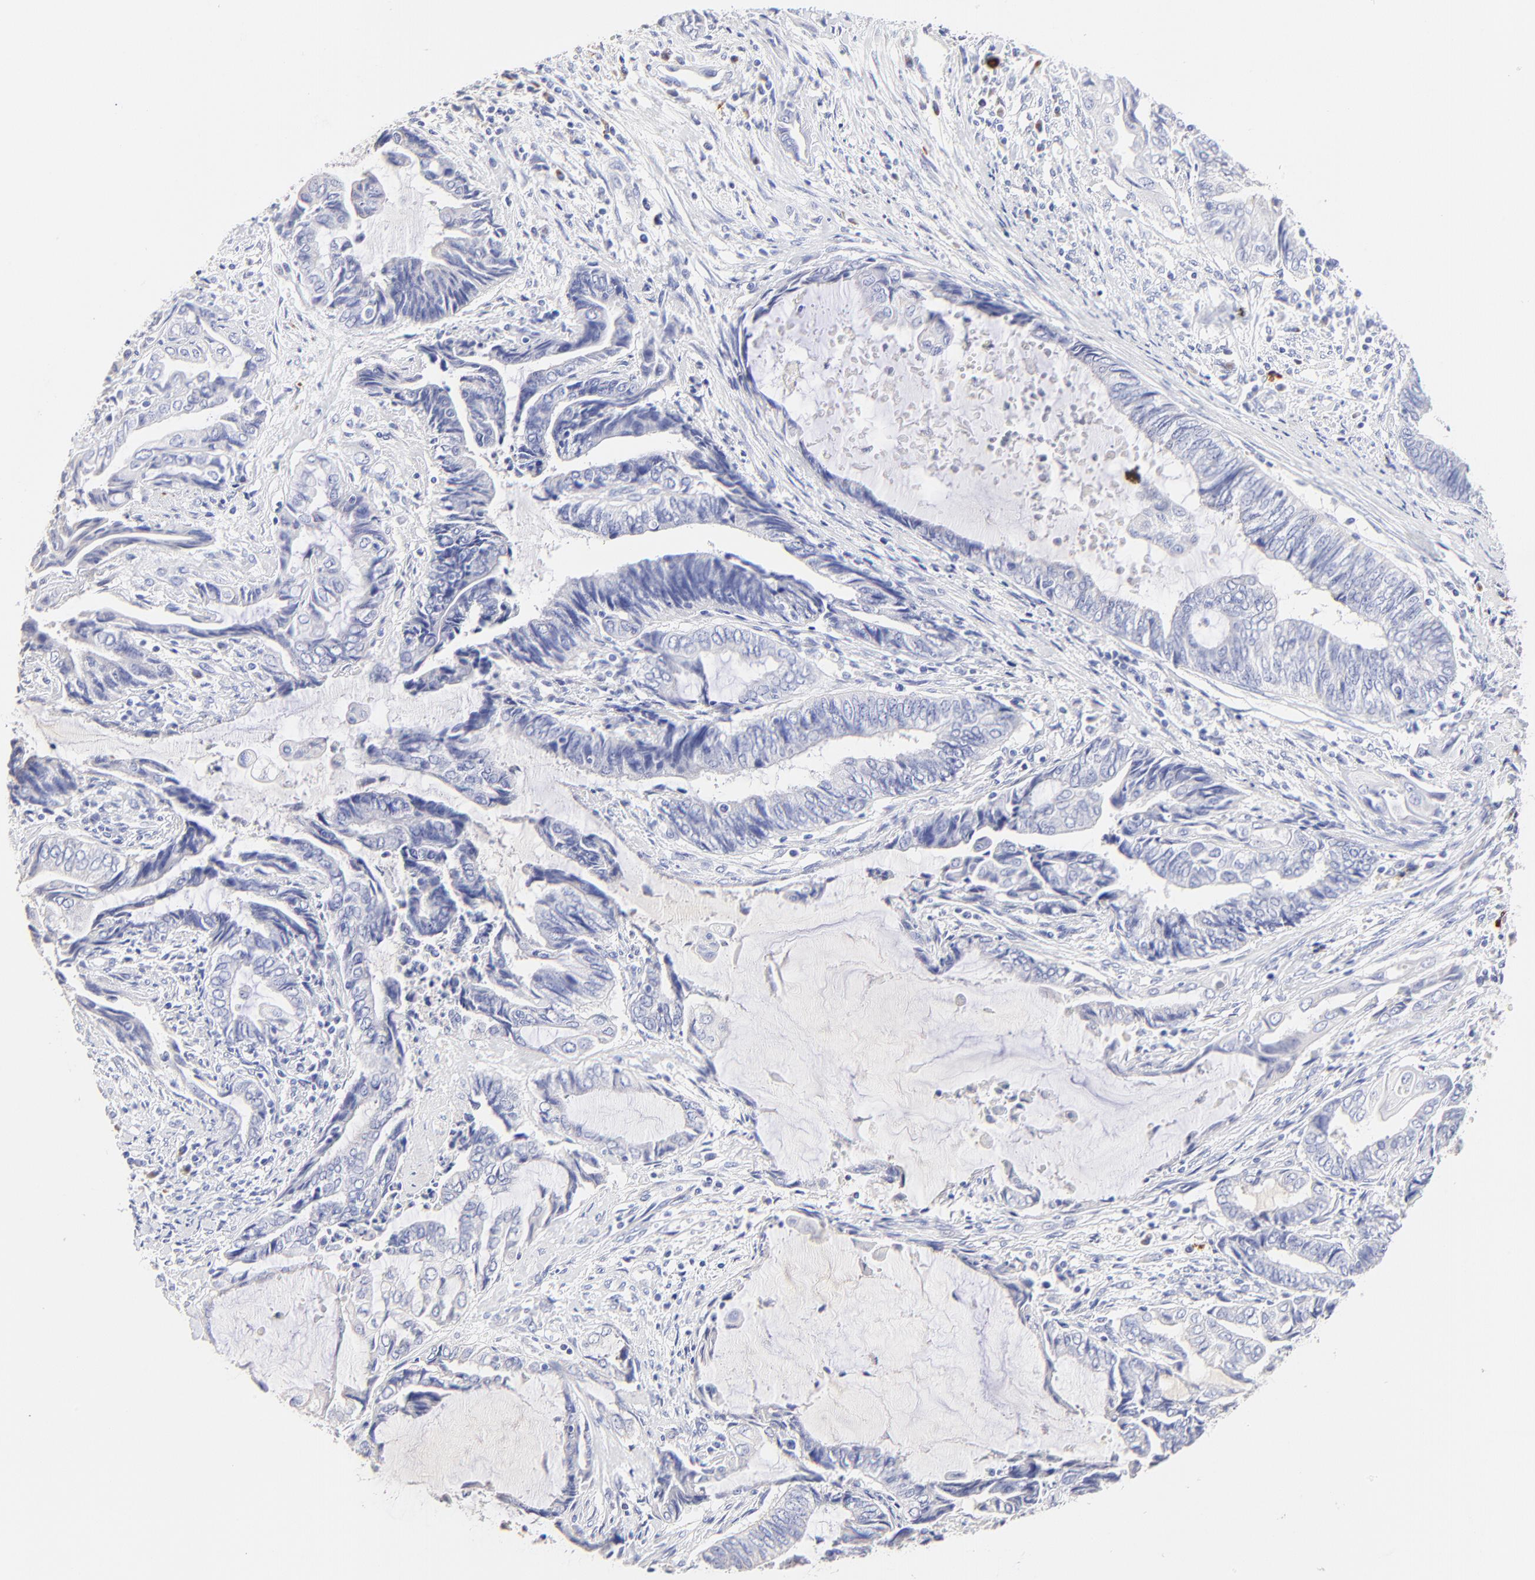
{"staining": {"intensity": "negative", "quantity": "none", "location": "none"}, "tissue": "endometrial cancer", "cell_type": "Tumor cells", "image_type": "cancer", "snomed": [{"axis": "morphology", "description": "Adenocarcinoma, NOS"}, {"axis": "topography", "description": "Uterus"}, {"axis": "topography", "description": "Endometrium"}], "caption": "Immunohistochemical staining of adenocarcinoma (endometrial) exhibits no significant positivity in tumor cells.", "gene": "ASB9", "patient": {"sex": "female", "age": 70}}